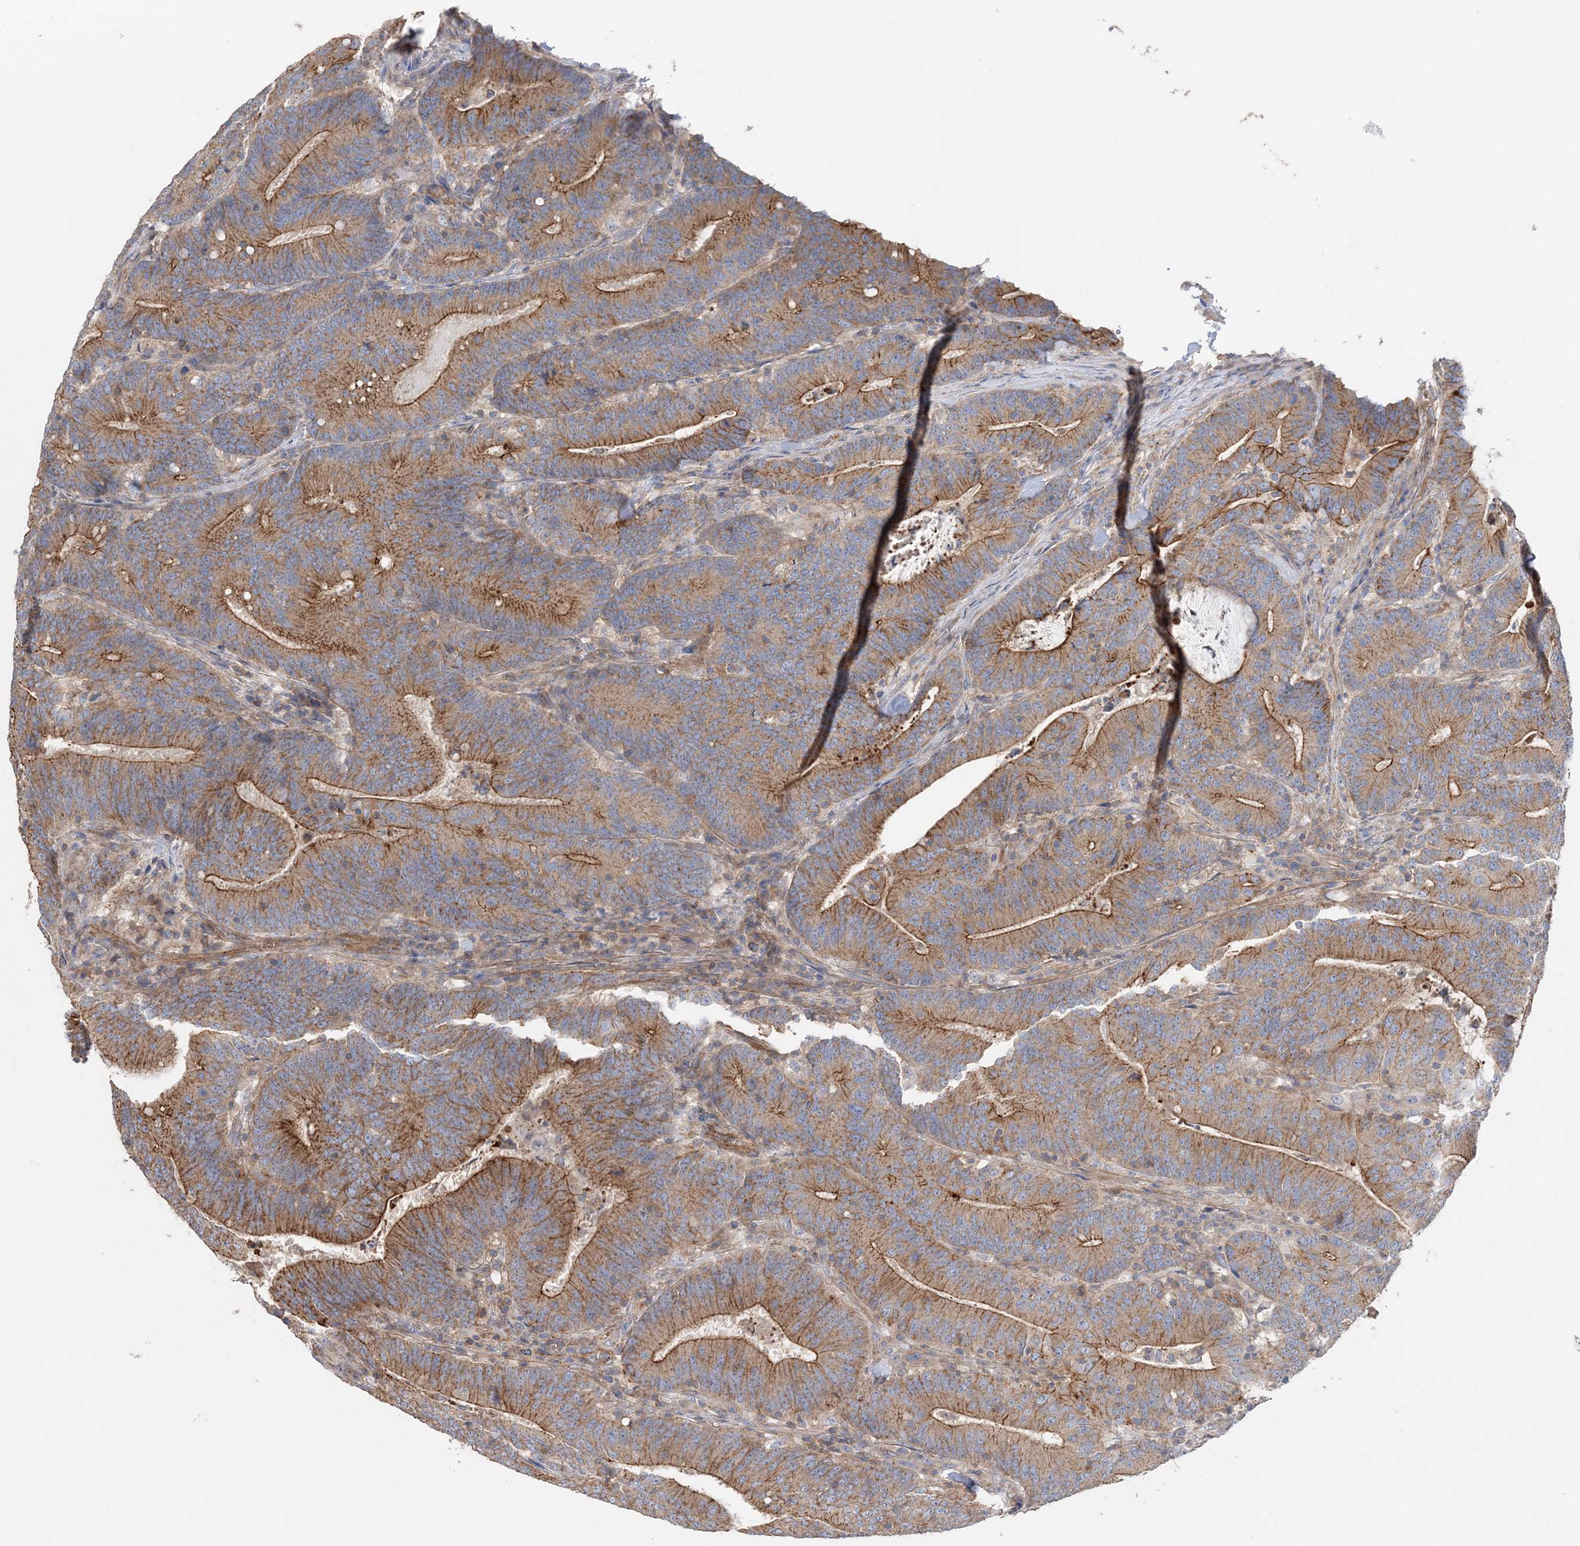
{"staining": {"intensity": "moderate", "quantity": ">75%", "location": "cytoplasmic/membranous"}, "tissue": "colorectal cancer", "cell_type": "Tumor cells", "image_type": "cancer", "snomed": [{"axis": "morphology", "description": "Adenocarcinoma, NOS"}, {"axis": "topography", "description": "Colon"}], "caption": "Immunohistochemistry histopathology image of human colorectal adenocarcinoma stained for a protein (brown), which exhibits medium levels of moderate cytoplasmic/membranous staining in about >75% of tumor cells.", "gene": "PIGC", "patient": {"sex": "female", "age": 66}}